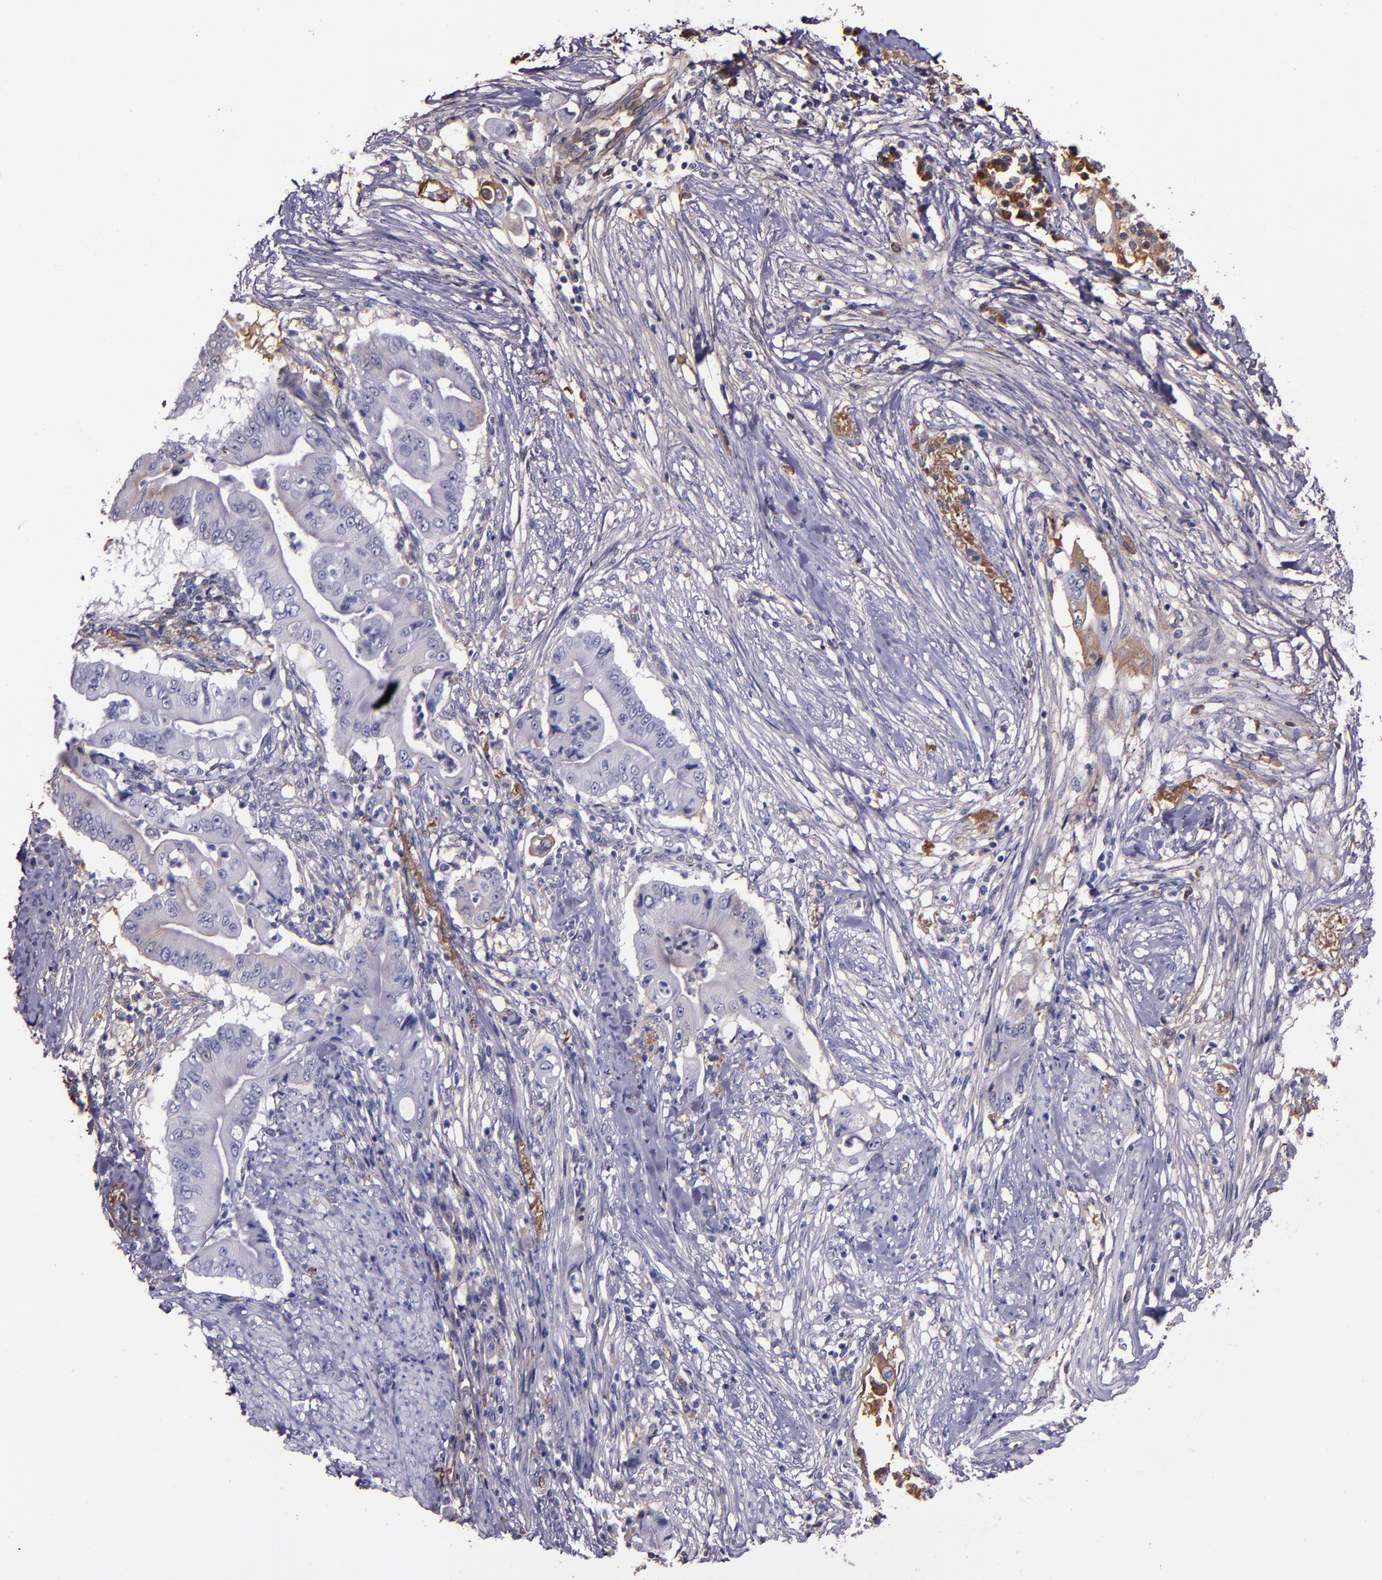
{"staining": {"intensity": "negative", "quantity": "none", "location": "none"}, "tissue": "pancreatic cancer", "cell_type": "Tumor cells", "image_type": "cancer", "snomed": [{"axis": "morphology", "description": "Adenocarcinoma, NOS"}, {"axis": "topography", "description": "Pancreas"}], "caption": "An immunohistochemistry (IHC) histopathology image of pancreatic cancer is shown. There is no staining in tumor cells of pancreatic cancer.", "gene": "A2M", "patient": {"sex": "male", "age": 62}}